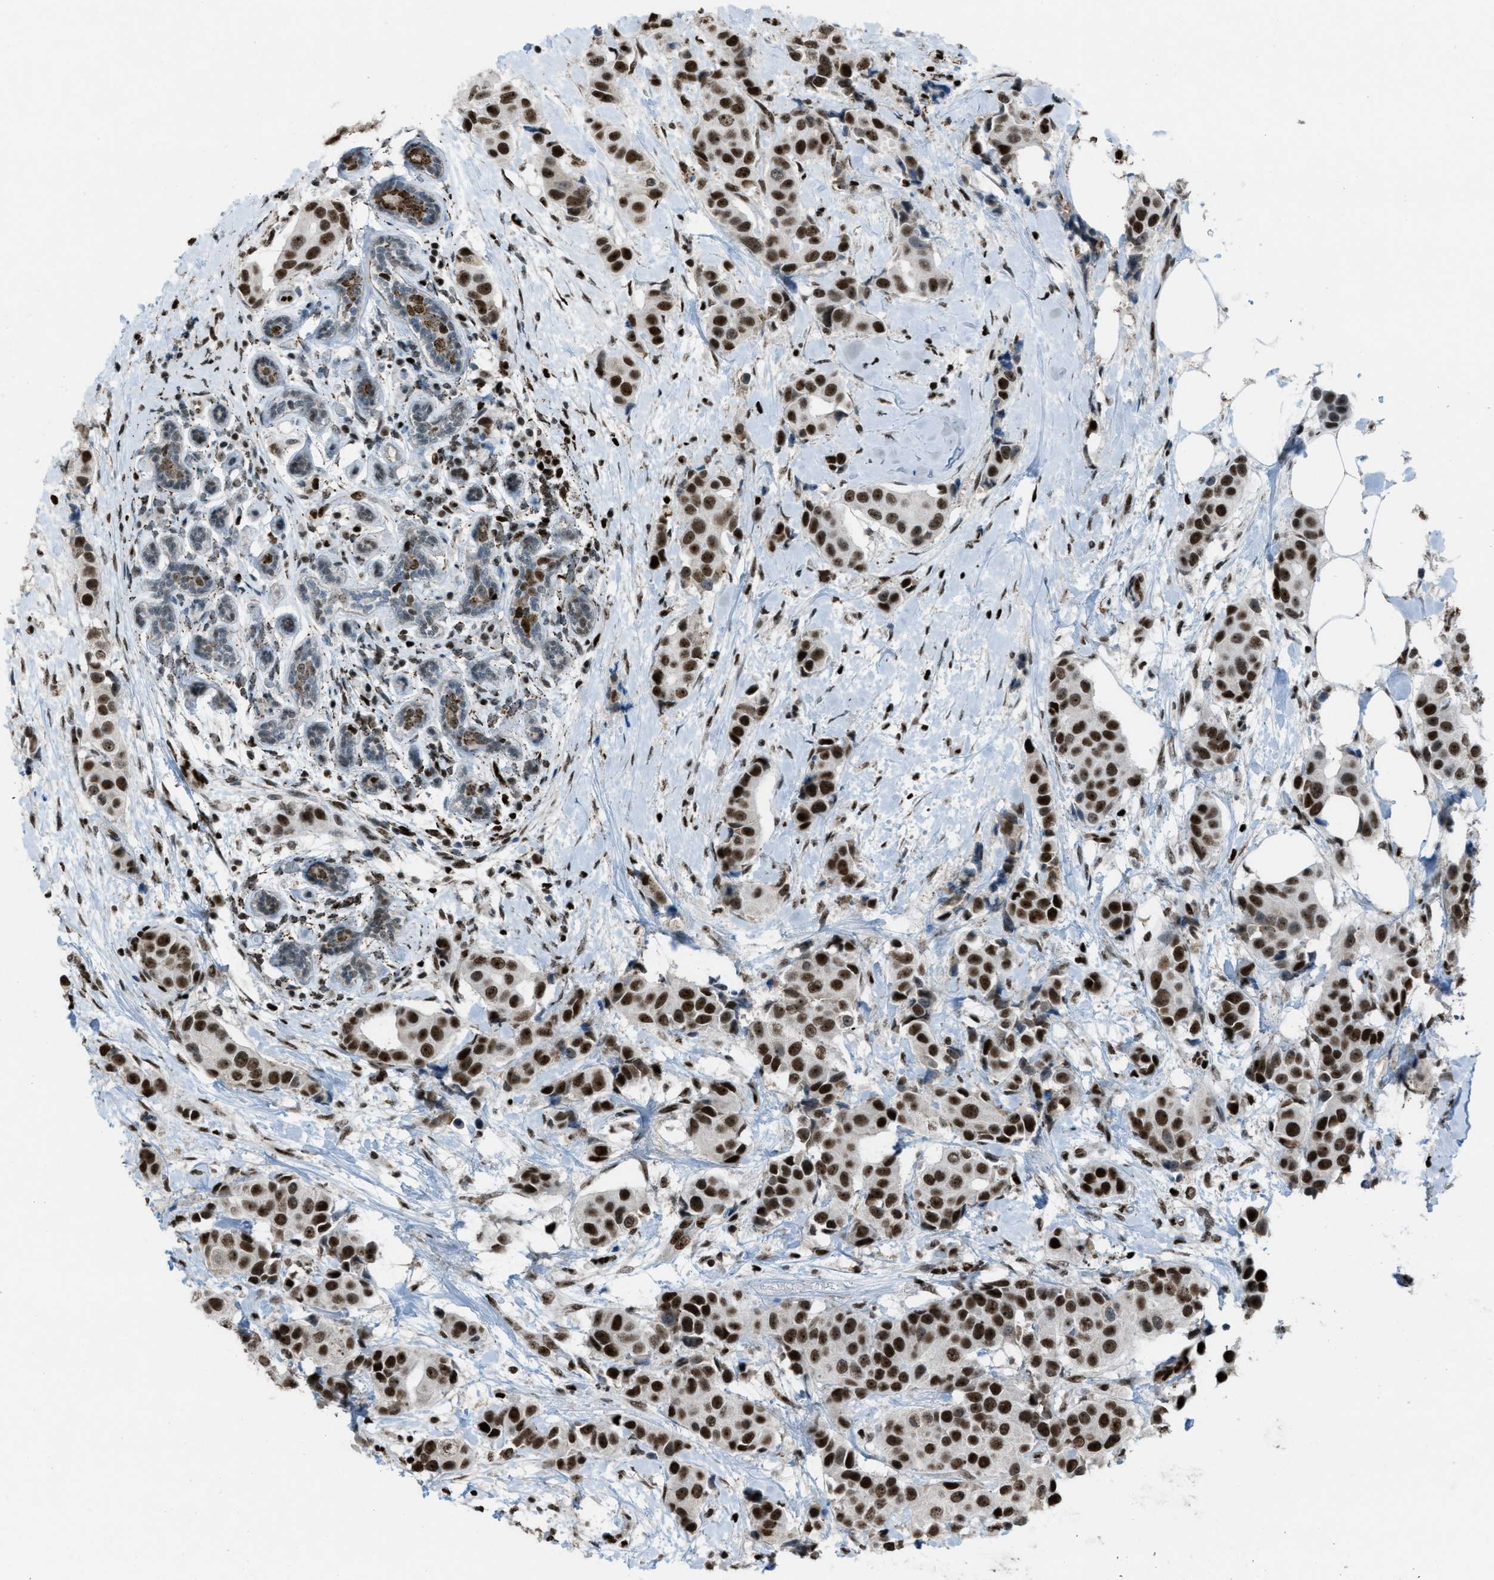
{"staining": {"intensity": "strong", "quantity": ">75%", "location": "cytoplasmic/membranous"}, "tissue": "breast cancer", "cell_type": "Tumor cells", "image_type": "cancer", "snomed": [{"axis": "morphology", "description": "Normal tissue, NOS"}, {"axis": "morphology", "description": "Duct carcinoma"}, {"axis": "topography", "description": "Breast"}], "caption": "Immunohistochemistry (IHC) of breast cancer displays high levels of strong cytoplasmic/membranous staining in approximately >75% of tumor cells.", "gene": "SLFN5", "patient": {"sex": "female", "age": 39}}